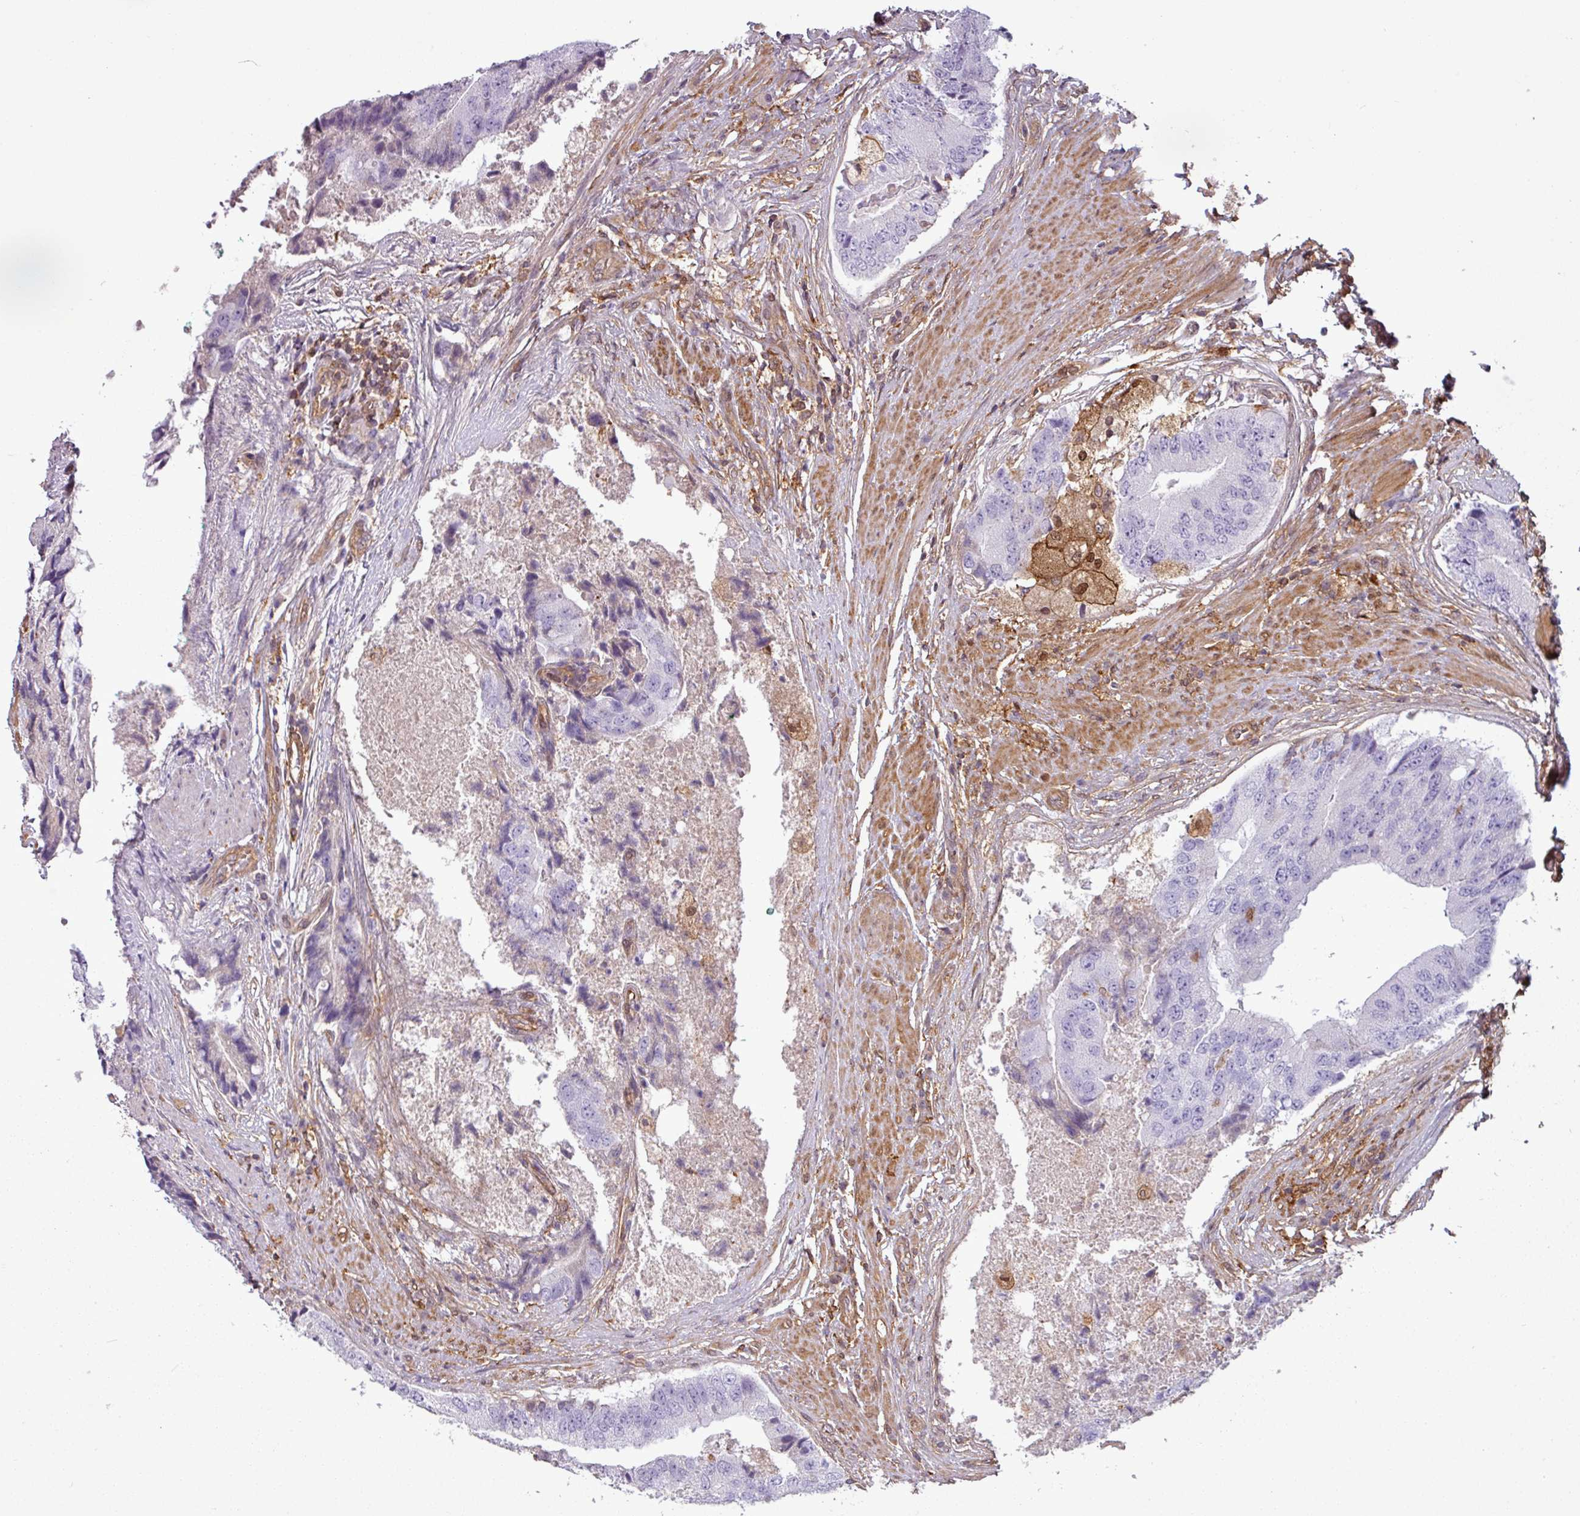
{"staining": {"intensity": "negative", "quantity": "none", "location": "none"}, "tissue": "prostate cancer", "cell_type": "Tumor cells", "image_type": "cancer", "snomed": [{"axis": "morphology", "description": "Adenocarcinoma, High grade"}, {"axis": "topography", "description": "Prostate"}], "caption": "Human prostate cancer stained for a protein using IHC reveals no staining in tumor cells.", "gene": "SH3BGRL", "patient": {"sex": "male", "age": 70}}